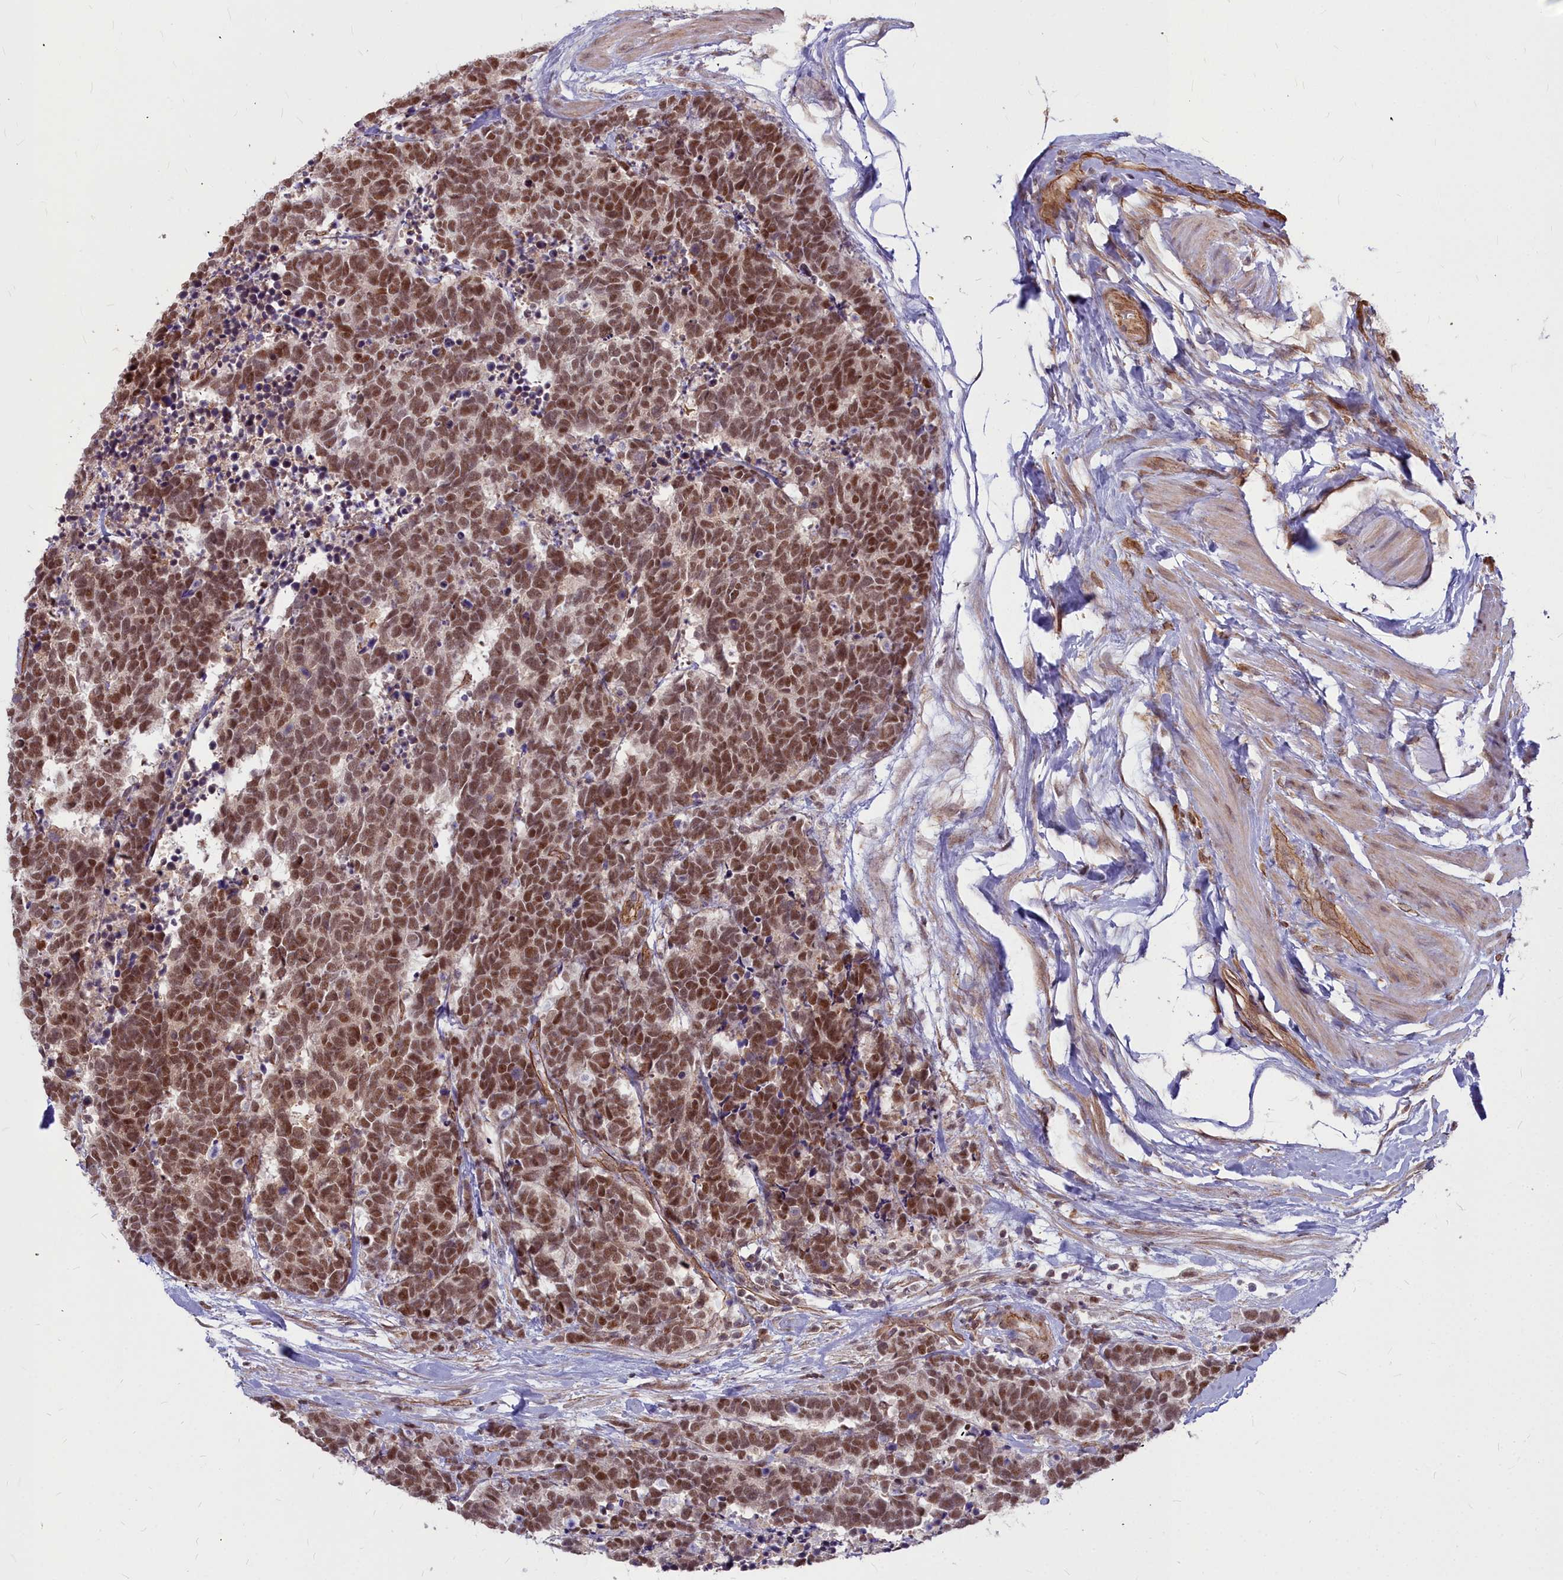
{"staining": {"intensity": "moderate", "quantity": ">75%", "location": "nuclear"}, "tissue": "carcinoid", "cell_type": "Tumor cells", "image_type": "cancer", "snomed": [{"axis": "morphology", "description": "Carcinoma, NOS"}, {"axis": "morphology", "description": "Carcinoid, malignant, NOS"}, {"axis": "topography", "description": "Prostate"}], "caption": "Brown immunohistochemical staining in carcinoid displays moderate nuclear expression in about >75% of tumor cells.", "gene": "YJU2", "patient": {"sex": "male", "age": 57}}